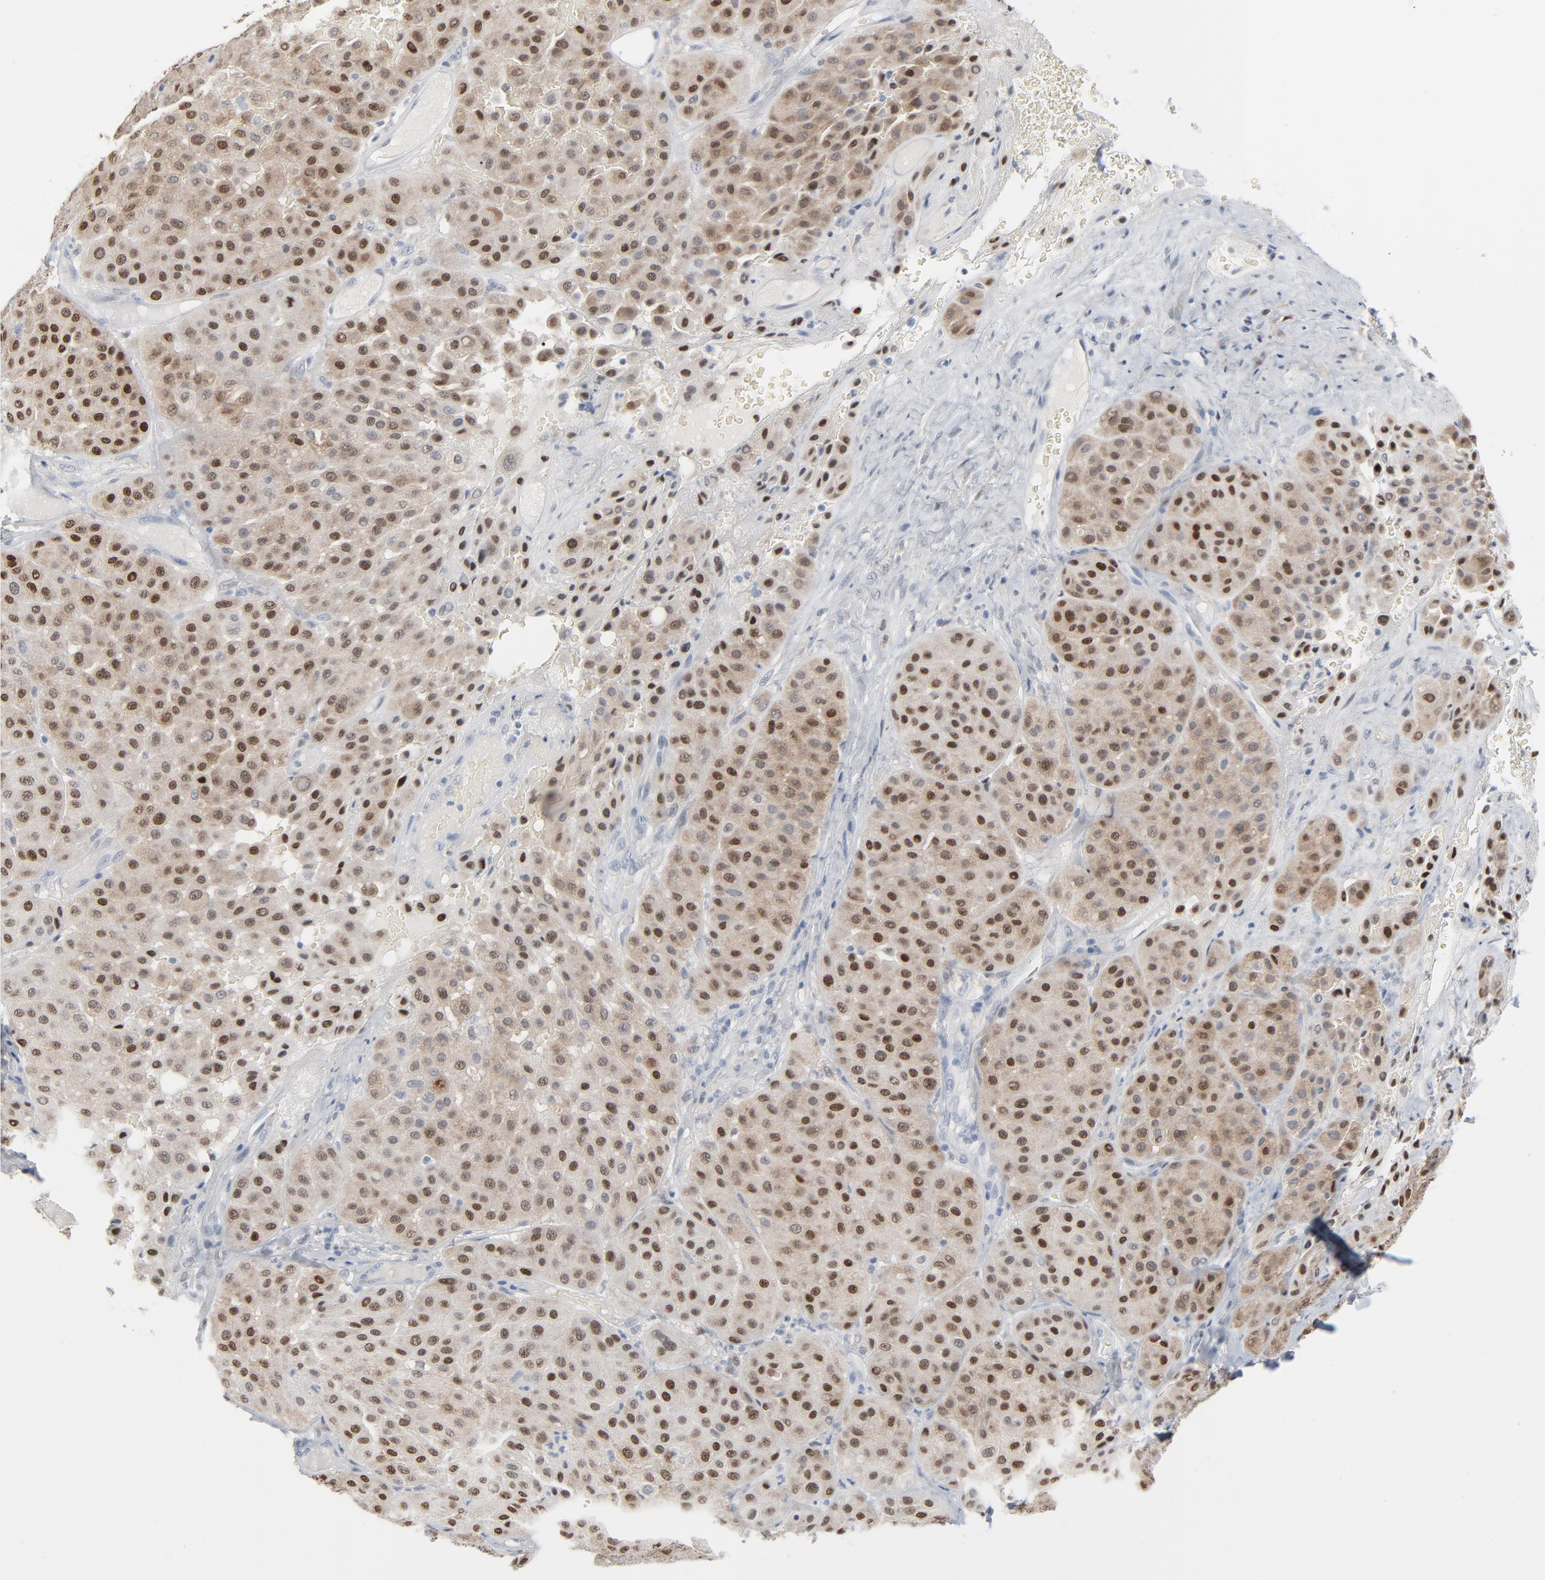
{"staining": {"intensity": "strong", "quantity": ">75%", "location": "cytoplasmic/membranous,nuclear"}, "tissue": "melanoma", "cell_type": "Tumor cells", "image_type": "cancer", "snomed": [{"axis": "morphology", "description": "Normal tissue, NOS"}, {"axis": "morphology", "description": "Malignant melanoma, Metastatic site"}, {"axis": "topography", "description": "Skin"}], "caption": "Protein staining displays strong cytoplasmic/membranous and nuclear positivity in about >75% of tumor cells in melanoma. (DAB (3,3'-diaminobenzidine) = brown stain, brightfield microscopy at high magnification).", "gene": "MITF", "patient": {"sex": "male", "age": 41}}